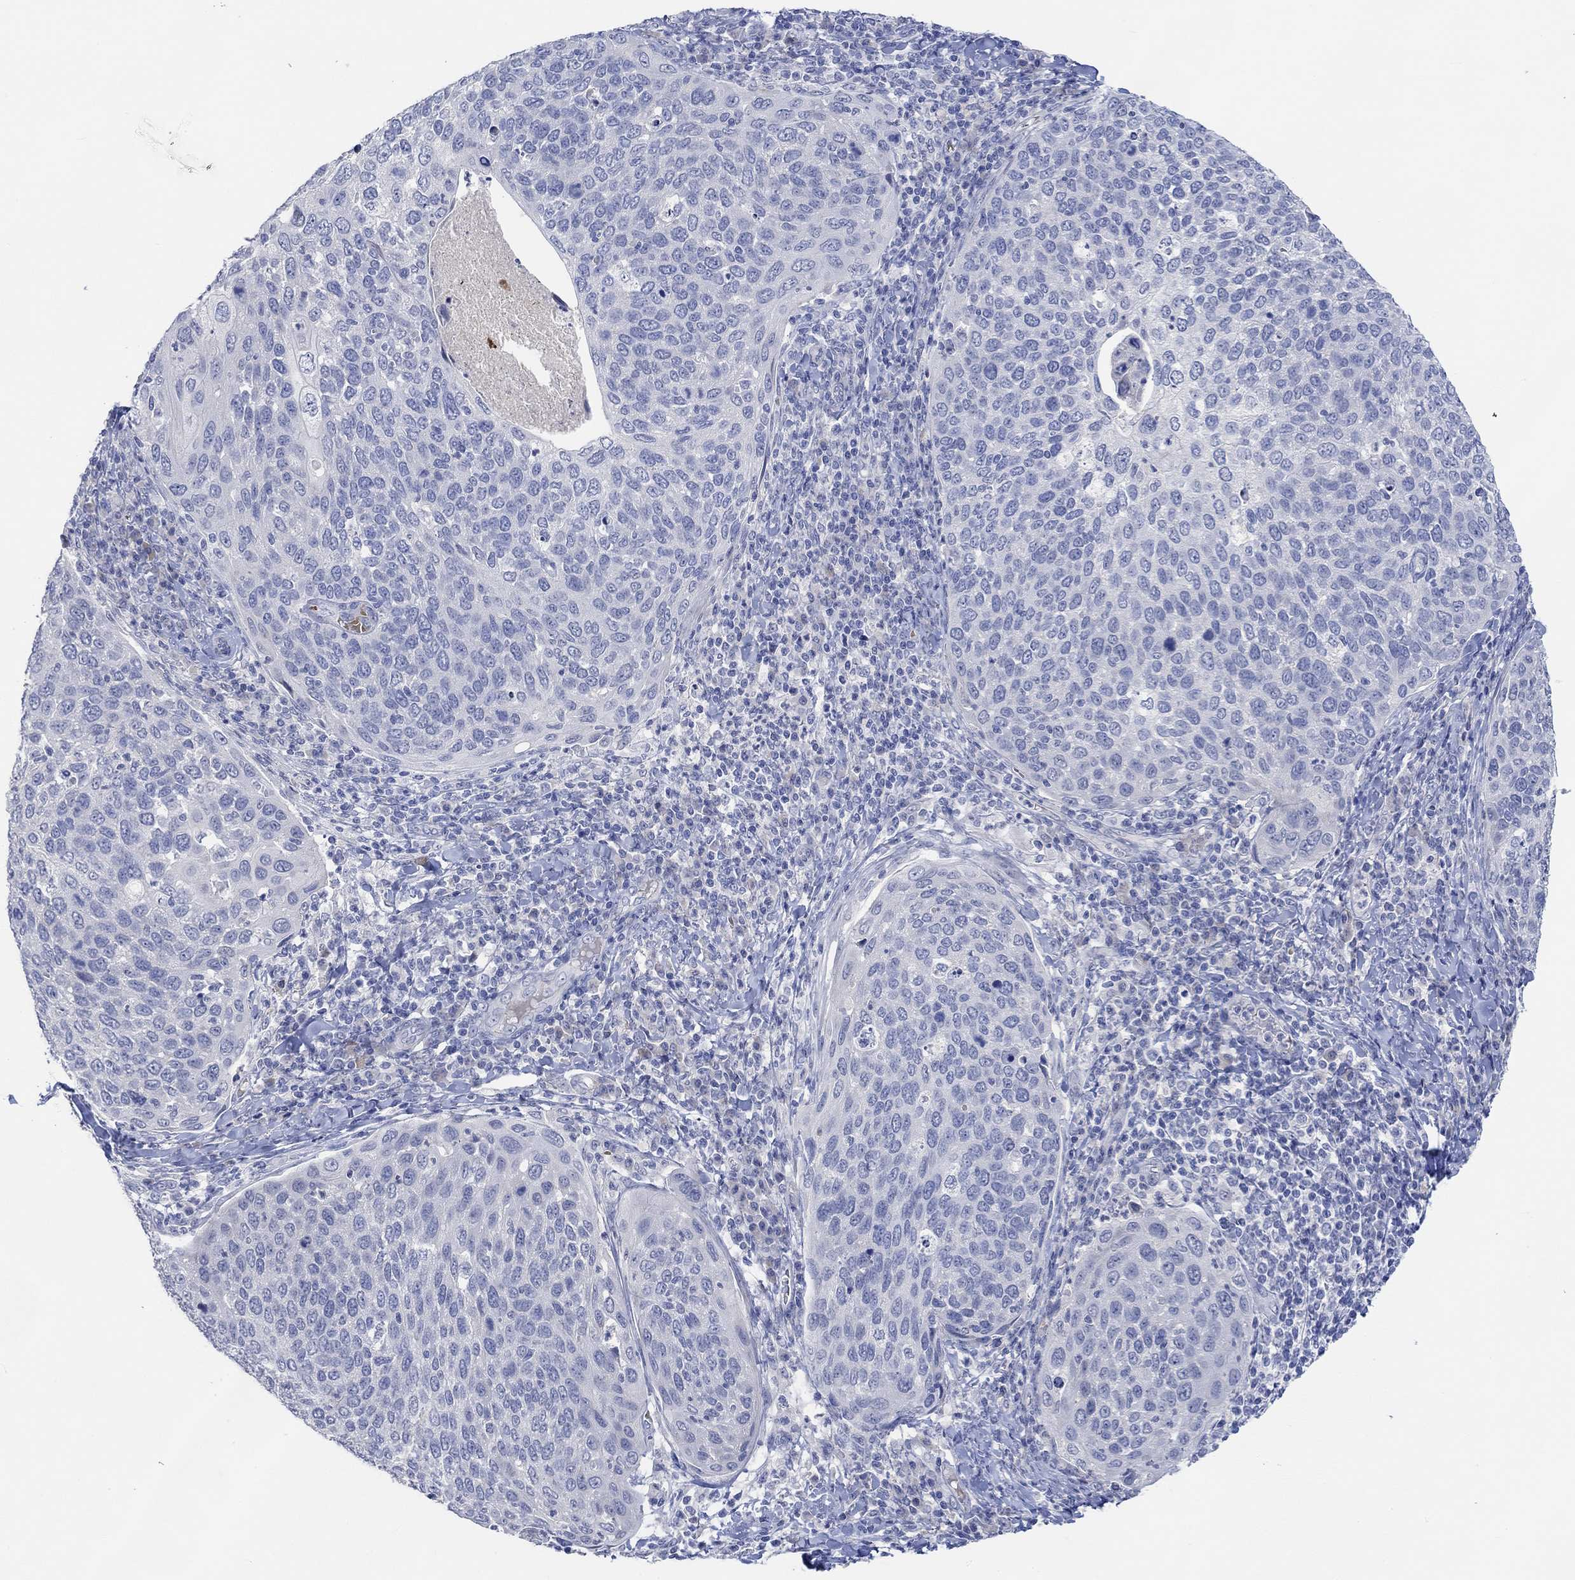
{"staining": {"intensity": "negative", "quantity": "none", "location": "none"}, "tissue": "cervical cancer", "cell_type": "Tumor cells", "image_type": "cancer", "snomed": [{"axis": "morphology", "description": "Squamous cell carcinoma, NOS"}, {"axis": "topography", "description": "Cervix"}], "caption": "Cervical squamous cell carcinoma was stained to show a protein in brown. There is no significant positivity in tumor cells. (Brightfield microscopy of DAB (3,3'-diaminobenzidine) immunohistochemistry (IHC) at high magnification).", "gene": "DLK1", "patient": {"sex": "female", "age": 54}}